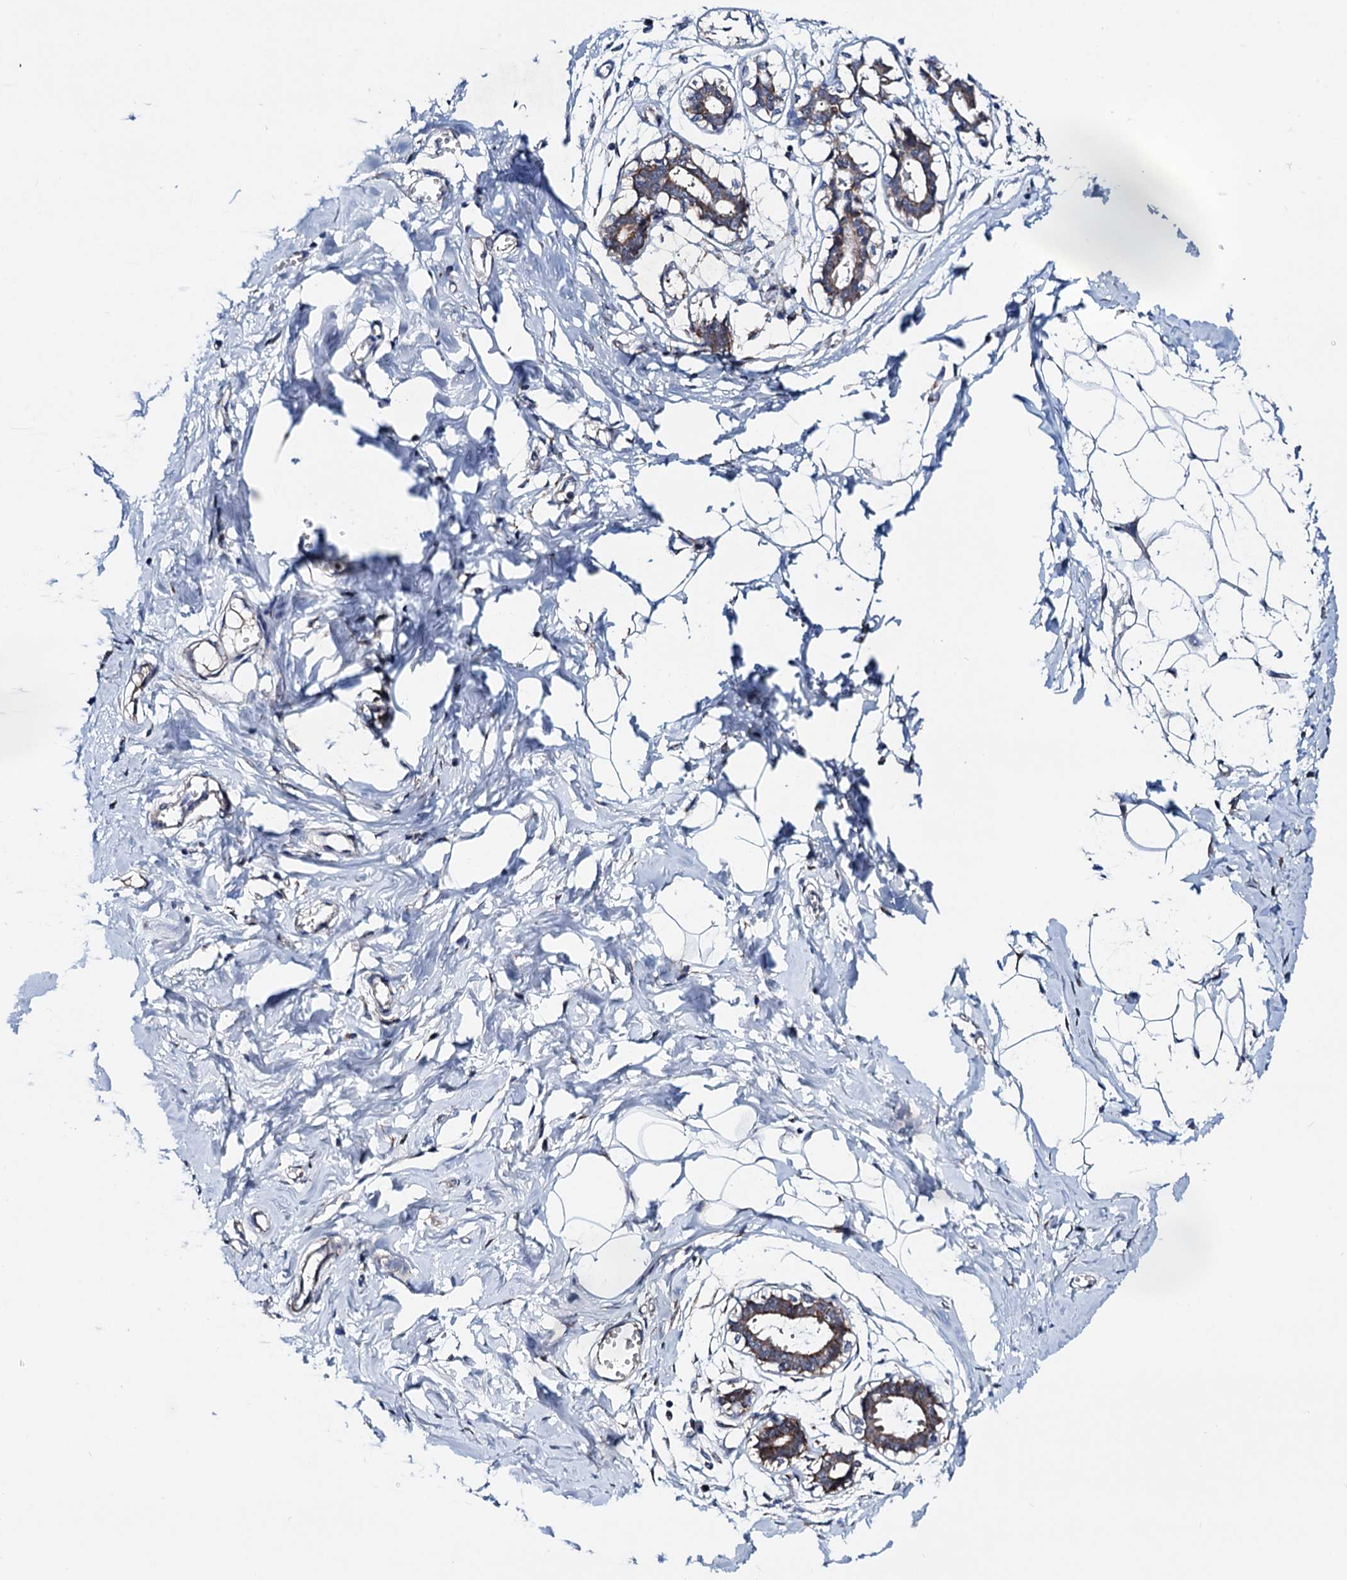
{"staining": {"intensity": "negative", "quantity": "none", "location": "none"}, "tissue": "breast", "cell_type": "Adipocytes", "image_type": "normal", "snomed": [{"axis": "morphology", "description": "Normal tissue, NOS"}, {"axis": "topography", "description": "Breast"}], "caption": "Immunohistochemistry (IHC) image of benign breast: human breast stained with DAB demonstrates no significant protein expression in adipocytes. Nuclei are stained in blue.", "gene": "COA4", "patient": {"sex": "female", "age": 27}}